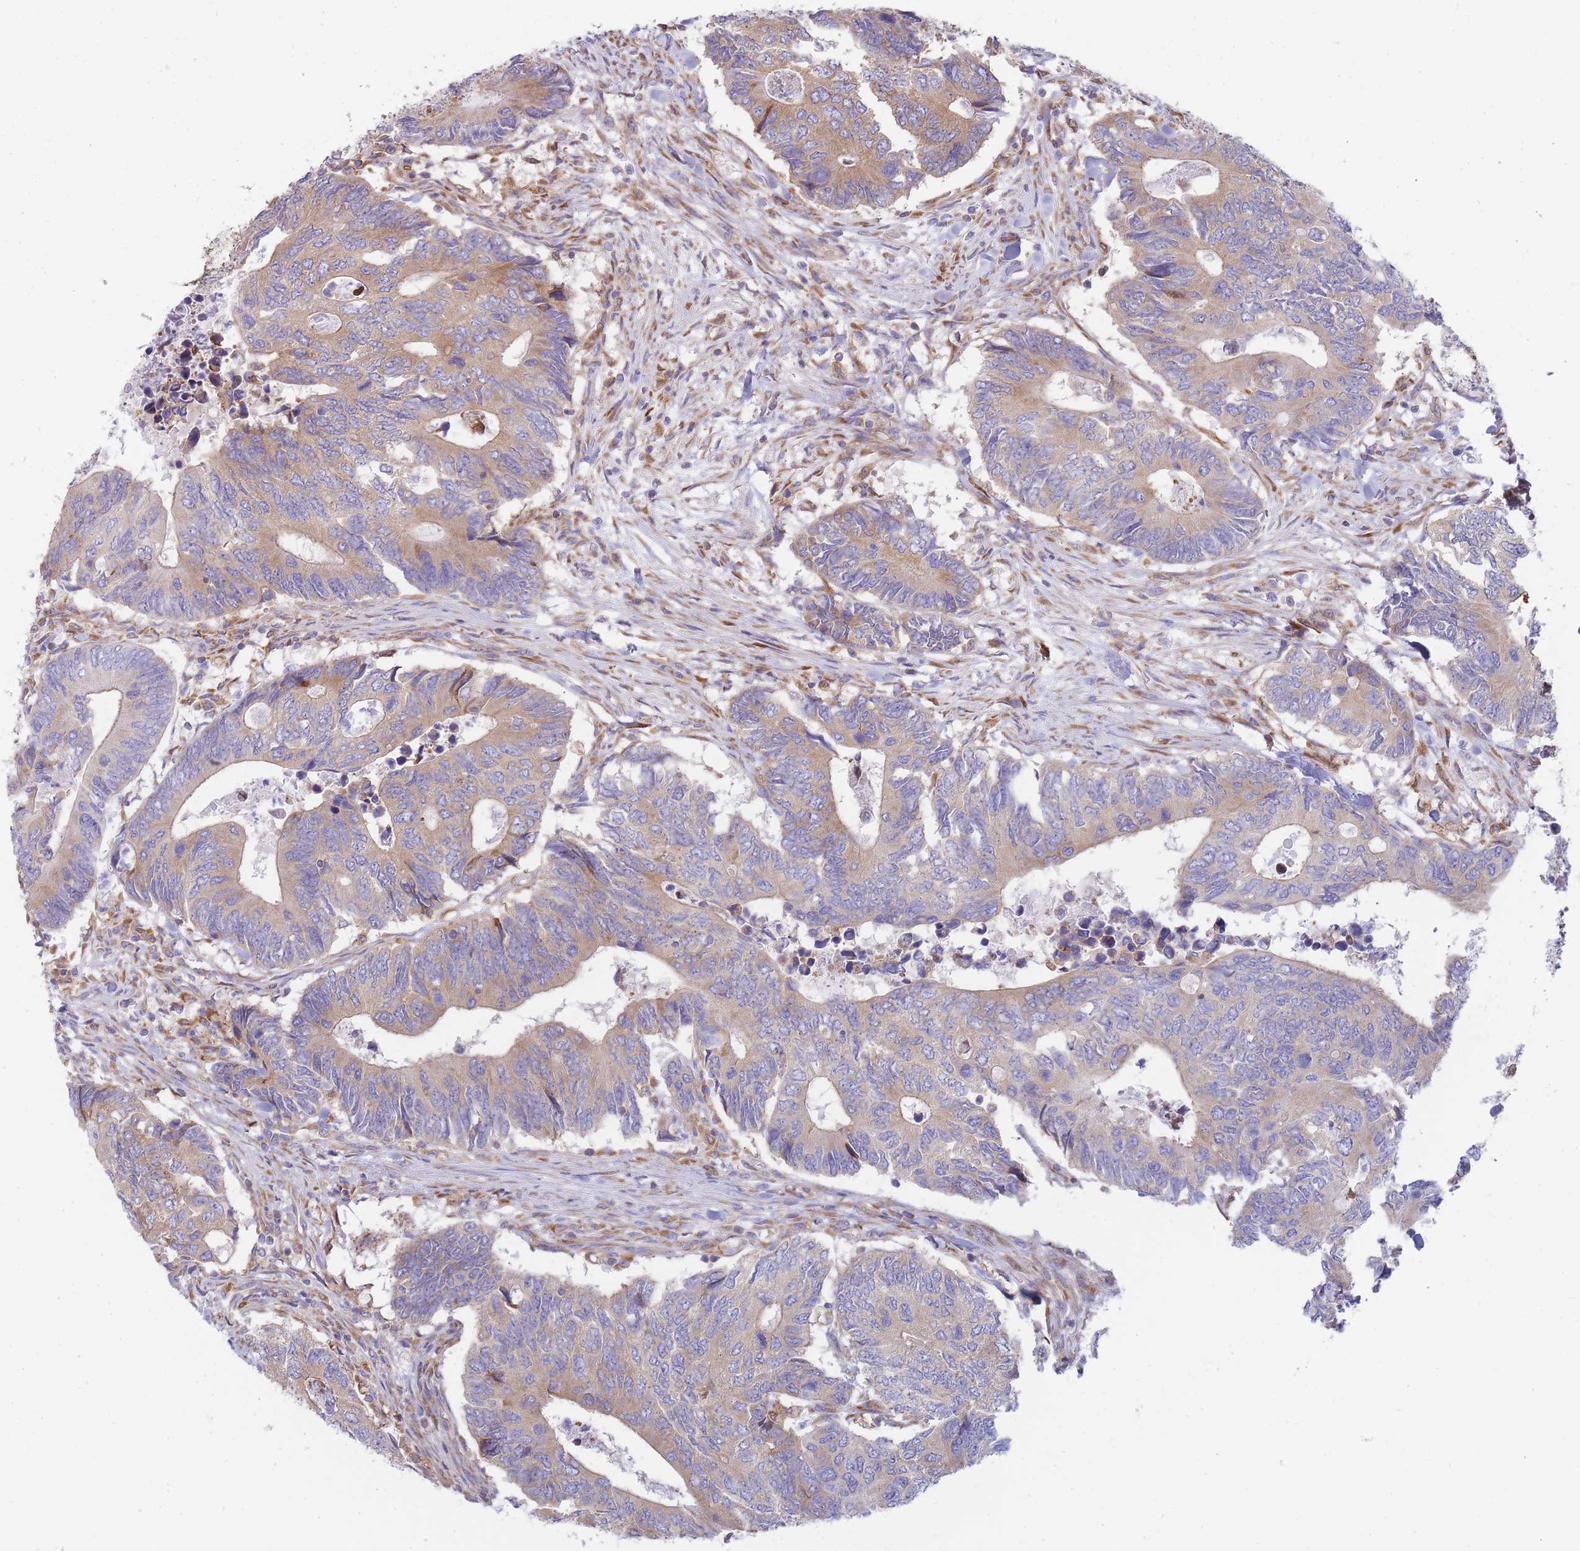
{"staining": {"intensity": "moderate", "quantity": ">75%", "location": "cytoplasmic/membranous"}, "tissue": "colorectal cancer", "cell_type": "Tumor cells", "image_type": "cancer", "snomed": [{"axis": "morphology", "description": "Adenocarcinoma, NOS"}, {"axis": "topography", "description": "Colon"}], "caption": "Tumor cells display moderate cytoplasmic/membranous expression in about >75% of cells in colorectal cancer (adenocarcinoma).", "gene": "SH2B2", "patient": {"sex": "male", "age": 87}}